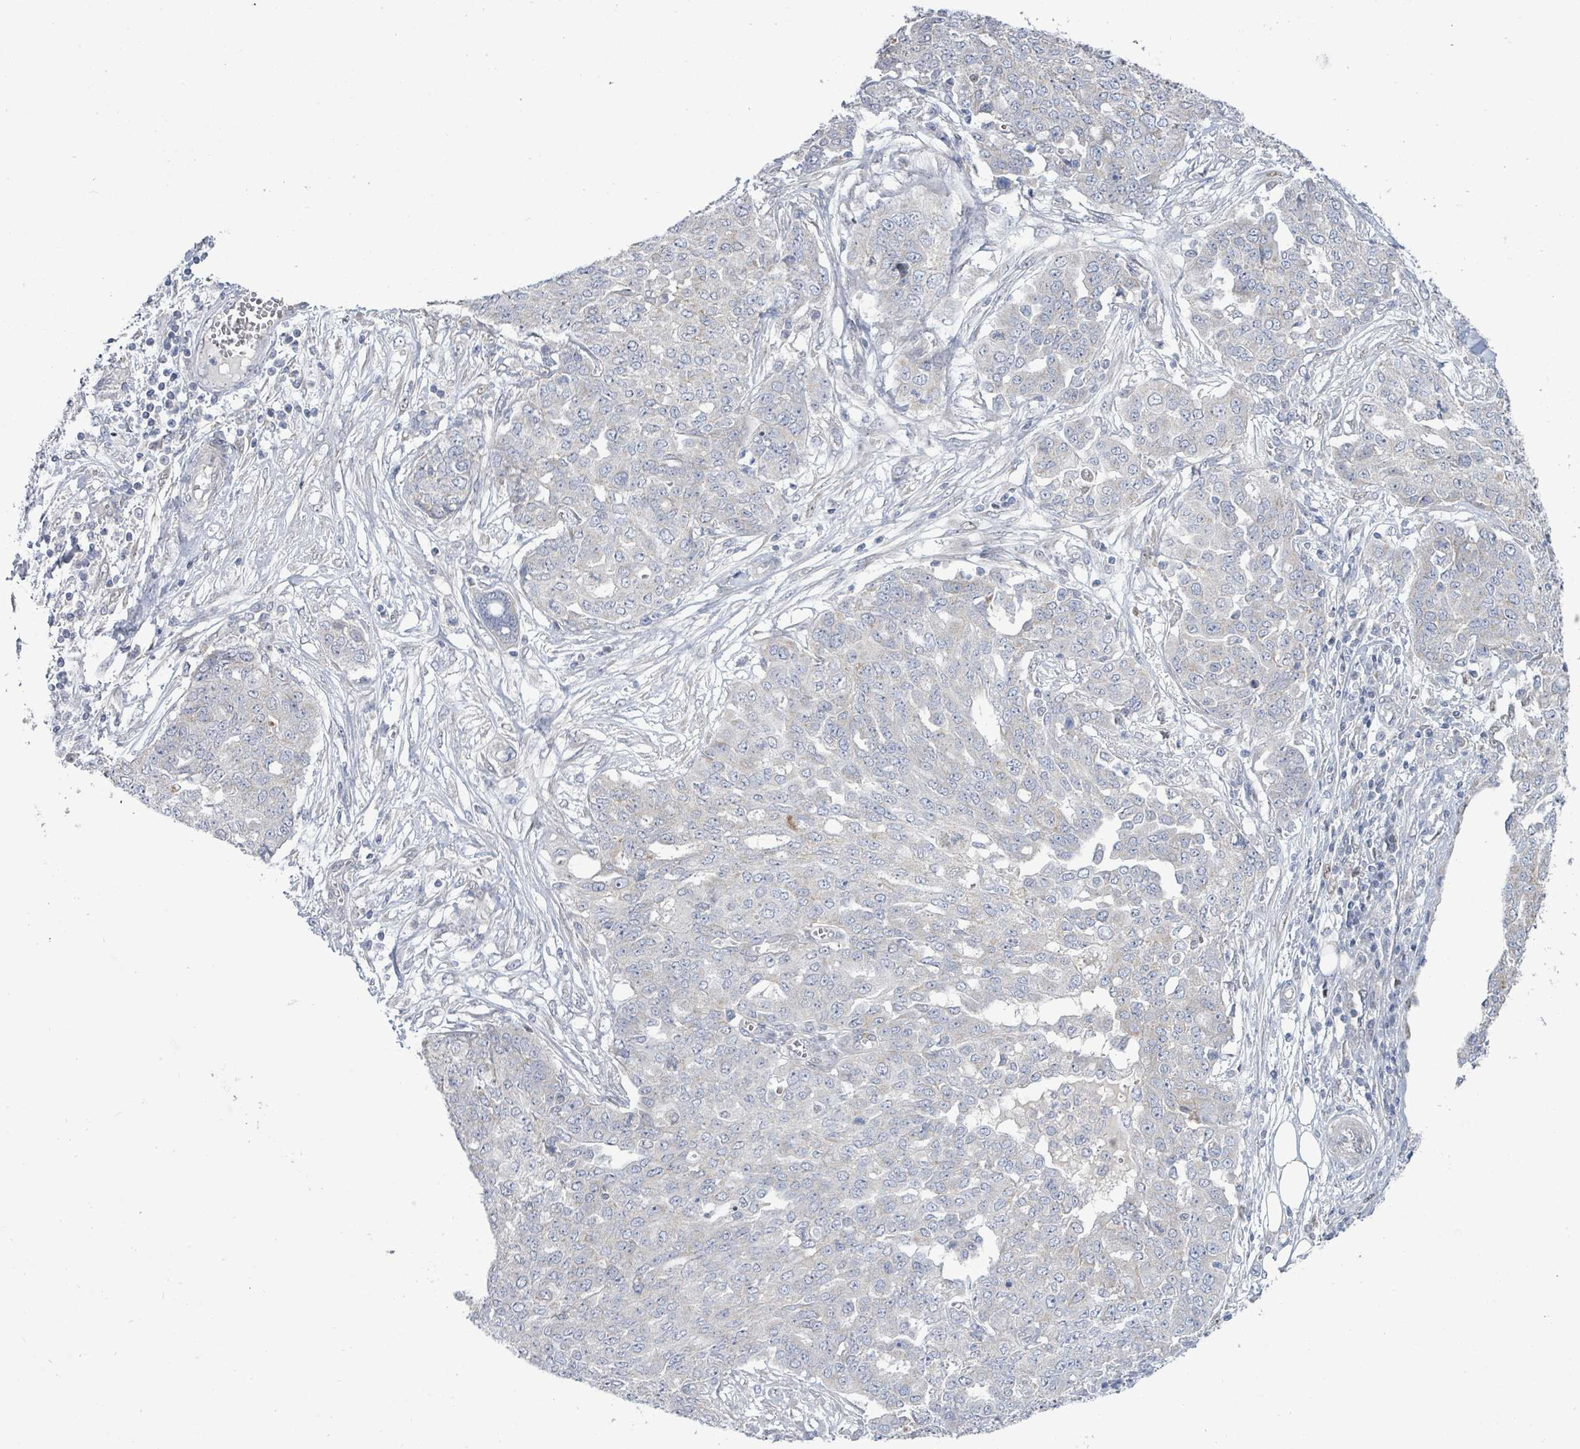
{"staining": {"intensity": "negative", "quantity": "none", "location": "none"}, "tissue": "ovarian cancer", "cell_type": "Tumor cells", "image_type": "cancer", "snomed": [{"axis": "morphology", "description": "Cystadenocarcinoma, serous, NOS"}, {"axis": "topography", "description": "Soft tissue"}, {"axis": "topography", "description": "Ovary"}], "caption": "Ovarian serous cystadenocarcinoma stained for a protein using immunohistochemistry reveals no positivity tumor cells.", "gene": "ZFPM1", "patient": {"sex": "female", "age": 57}}